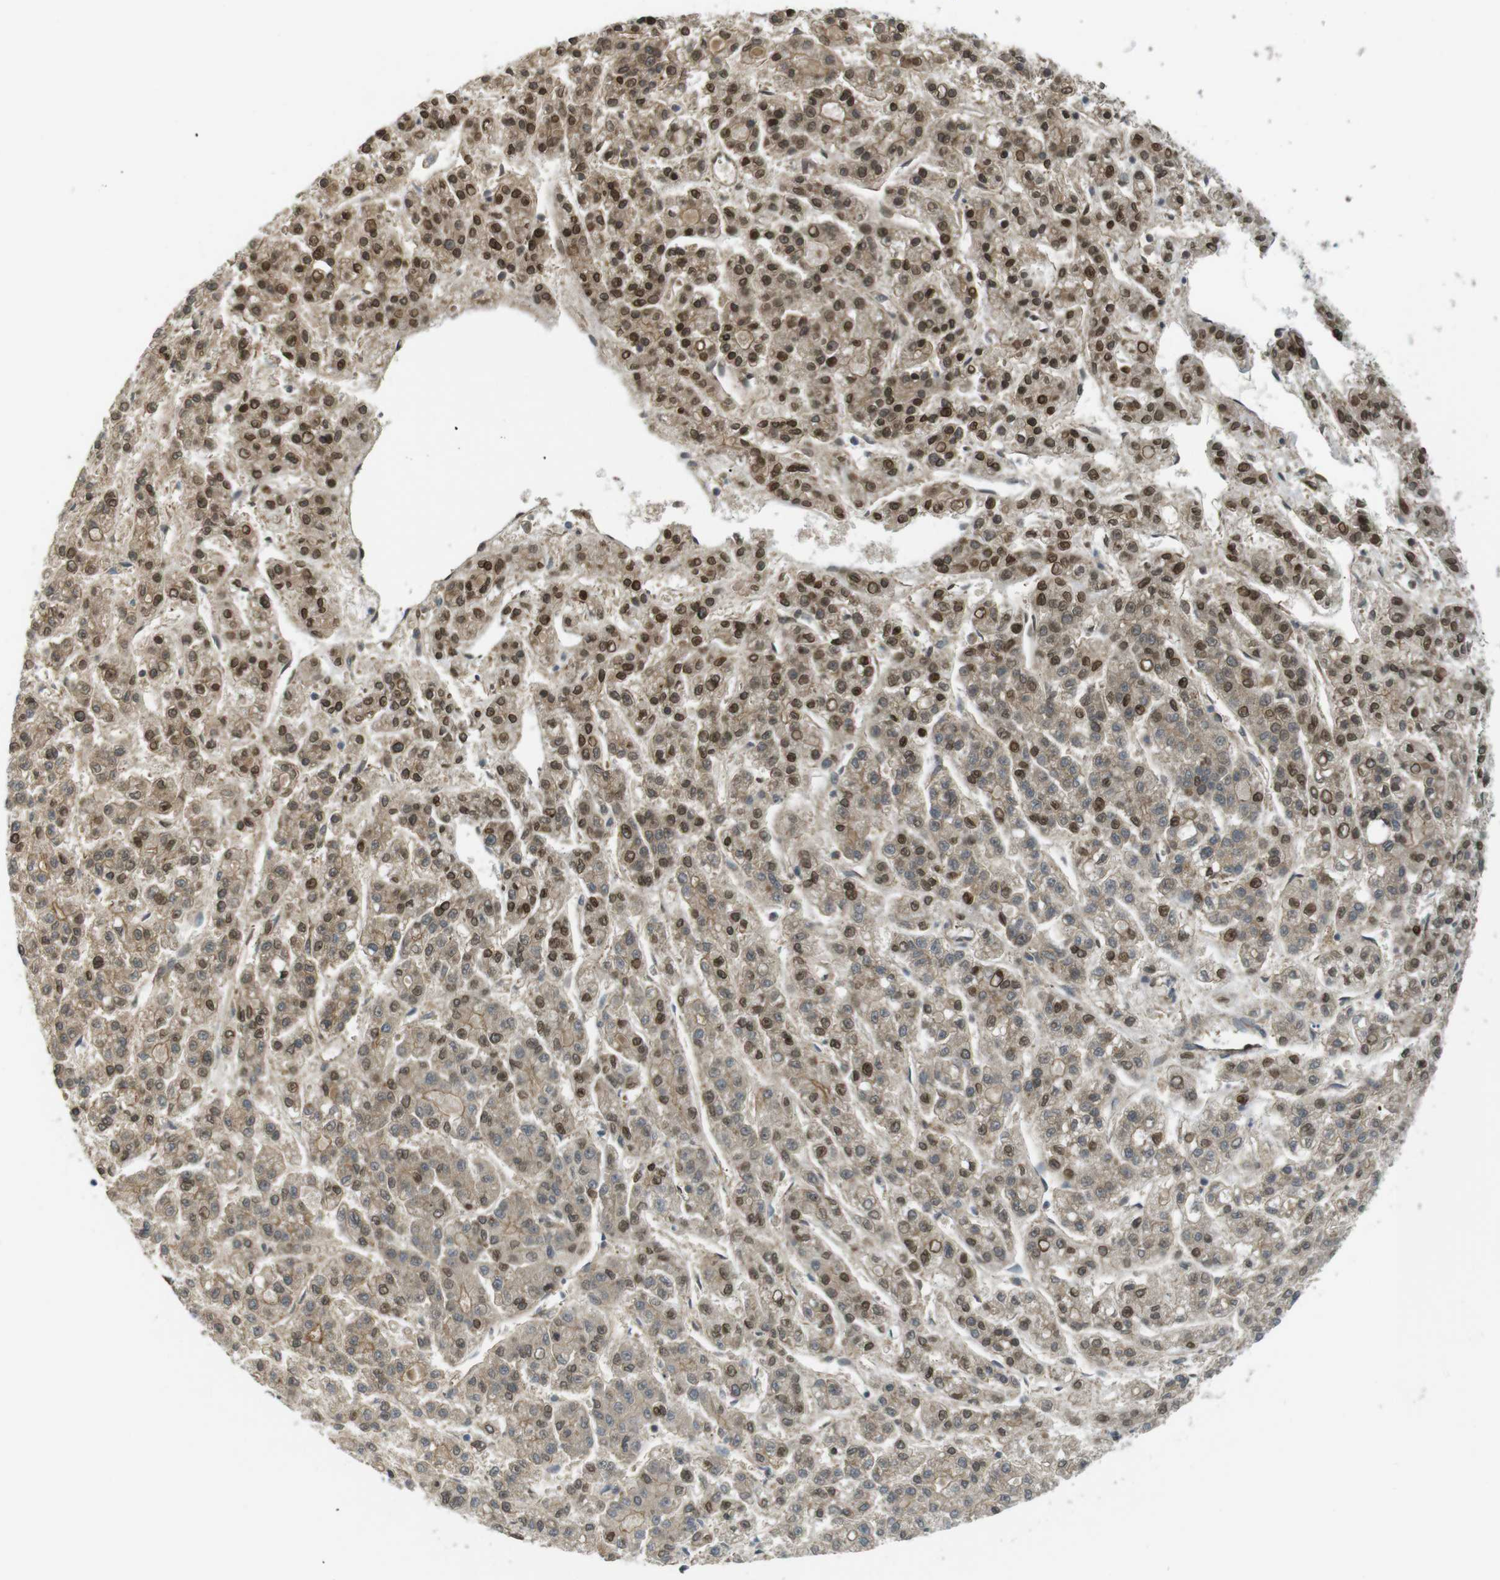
{"staining": {"intensity": "moderate", "quantity": ">75%", "location": "cytoplasmic/membranous,nuclear"}, "tissue": "liver cancer", "cell_type": "Tumor cells", "image_type": "cancer", "snomed": [{"axis": "morphology", "description": "Carcinoma, Hepatocellular, NOS"}, {"axis": "topography", "description": "Liver"}], "caption": "Human liver cancer stained with a brown dye exhibits moderate cytoplasmic/membranous and nuclear positive expression in approximately >75% of tumor cells.", "gene": "TSC1", "patient": {"sex": "male", "age": 70}}